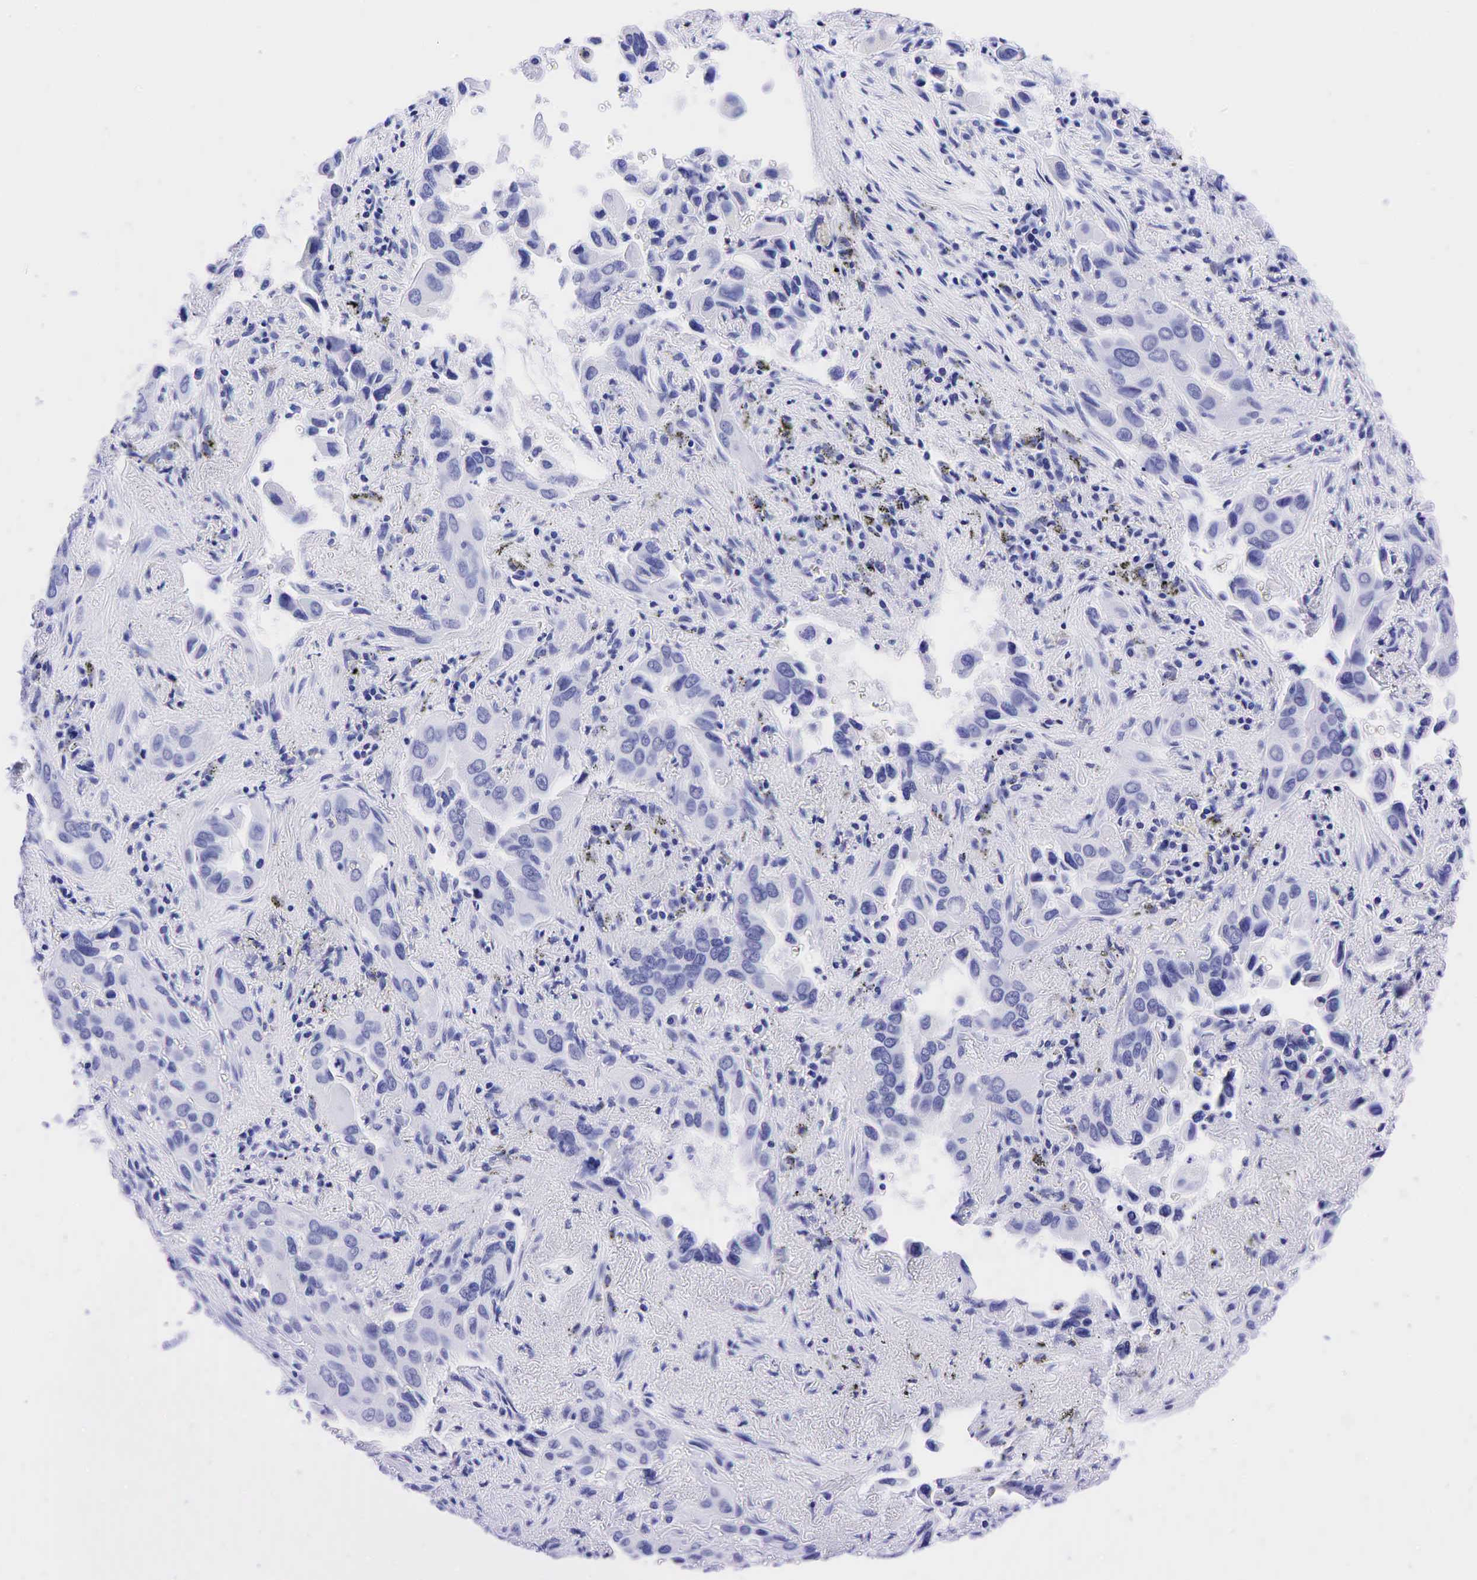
{"staining": {"intensity": "negative", "quantity": "none", "location": "none"}, "tissue": "lung cancer", "cell_type": "Tumor cells", "image_type": "cancer", "snomed": [{"axis": "morphology", "description": "Adenocarcinoma, NOS"}, {"axis": "topography", "description": "Lung"}], "caption": "The IHC histopathology image has no significant positivity in tumor cells of lung adenocarcinoma tissue.", "gene": "CHGA", "patient": {"sex": "male", "age": 68}}